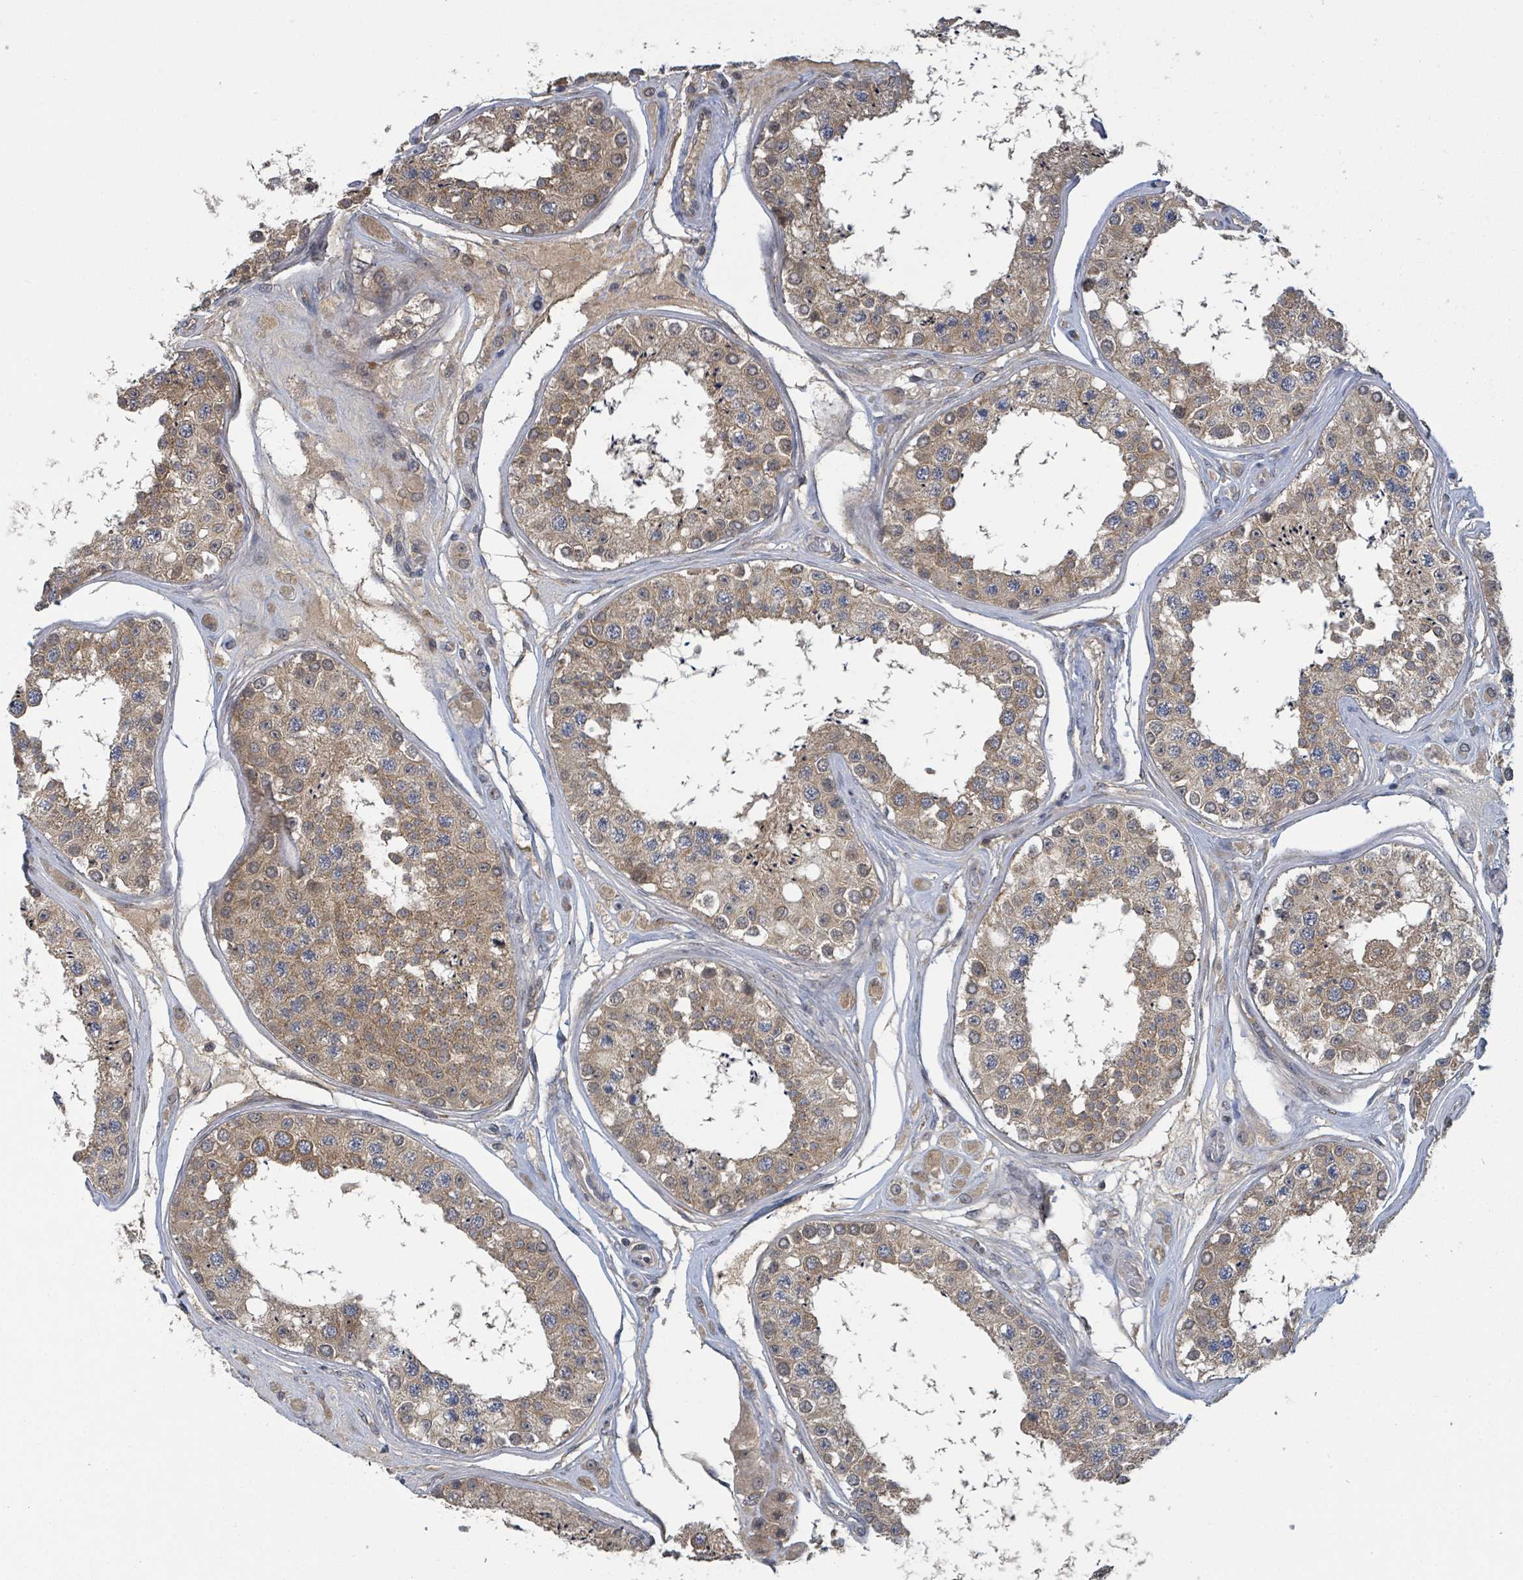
{"staining": {"intensity": "moderate", "quantity": ">75%", "location": "cytoplasmic/membranous"}, "tissue": "testis", "cell_type": "Cells in seminiferous ducts", "image_type": "normal", "snomed": [{"axis": "morphology", "description": "Normal tissue, NOS"}, {"axis": "topography", "description": "Testis"}], "caption": "Immunohistochemistry (DAB) staining of unremarkable testis demonstrates moderate cytoplasmic/membranous protein staining in about >75% of cells in seminiferous ducts. Using DAB (3,3'-diaminobenzidine) (brown) and hematoxylin (blue) stains, captured at high magnification using brightfield microscopy.", "gene": "CCDC121", "patient": {"sex": "male", "age": 25}}